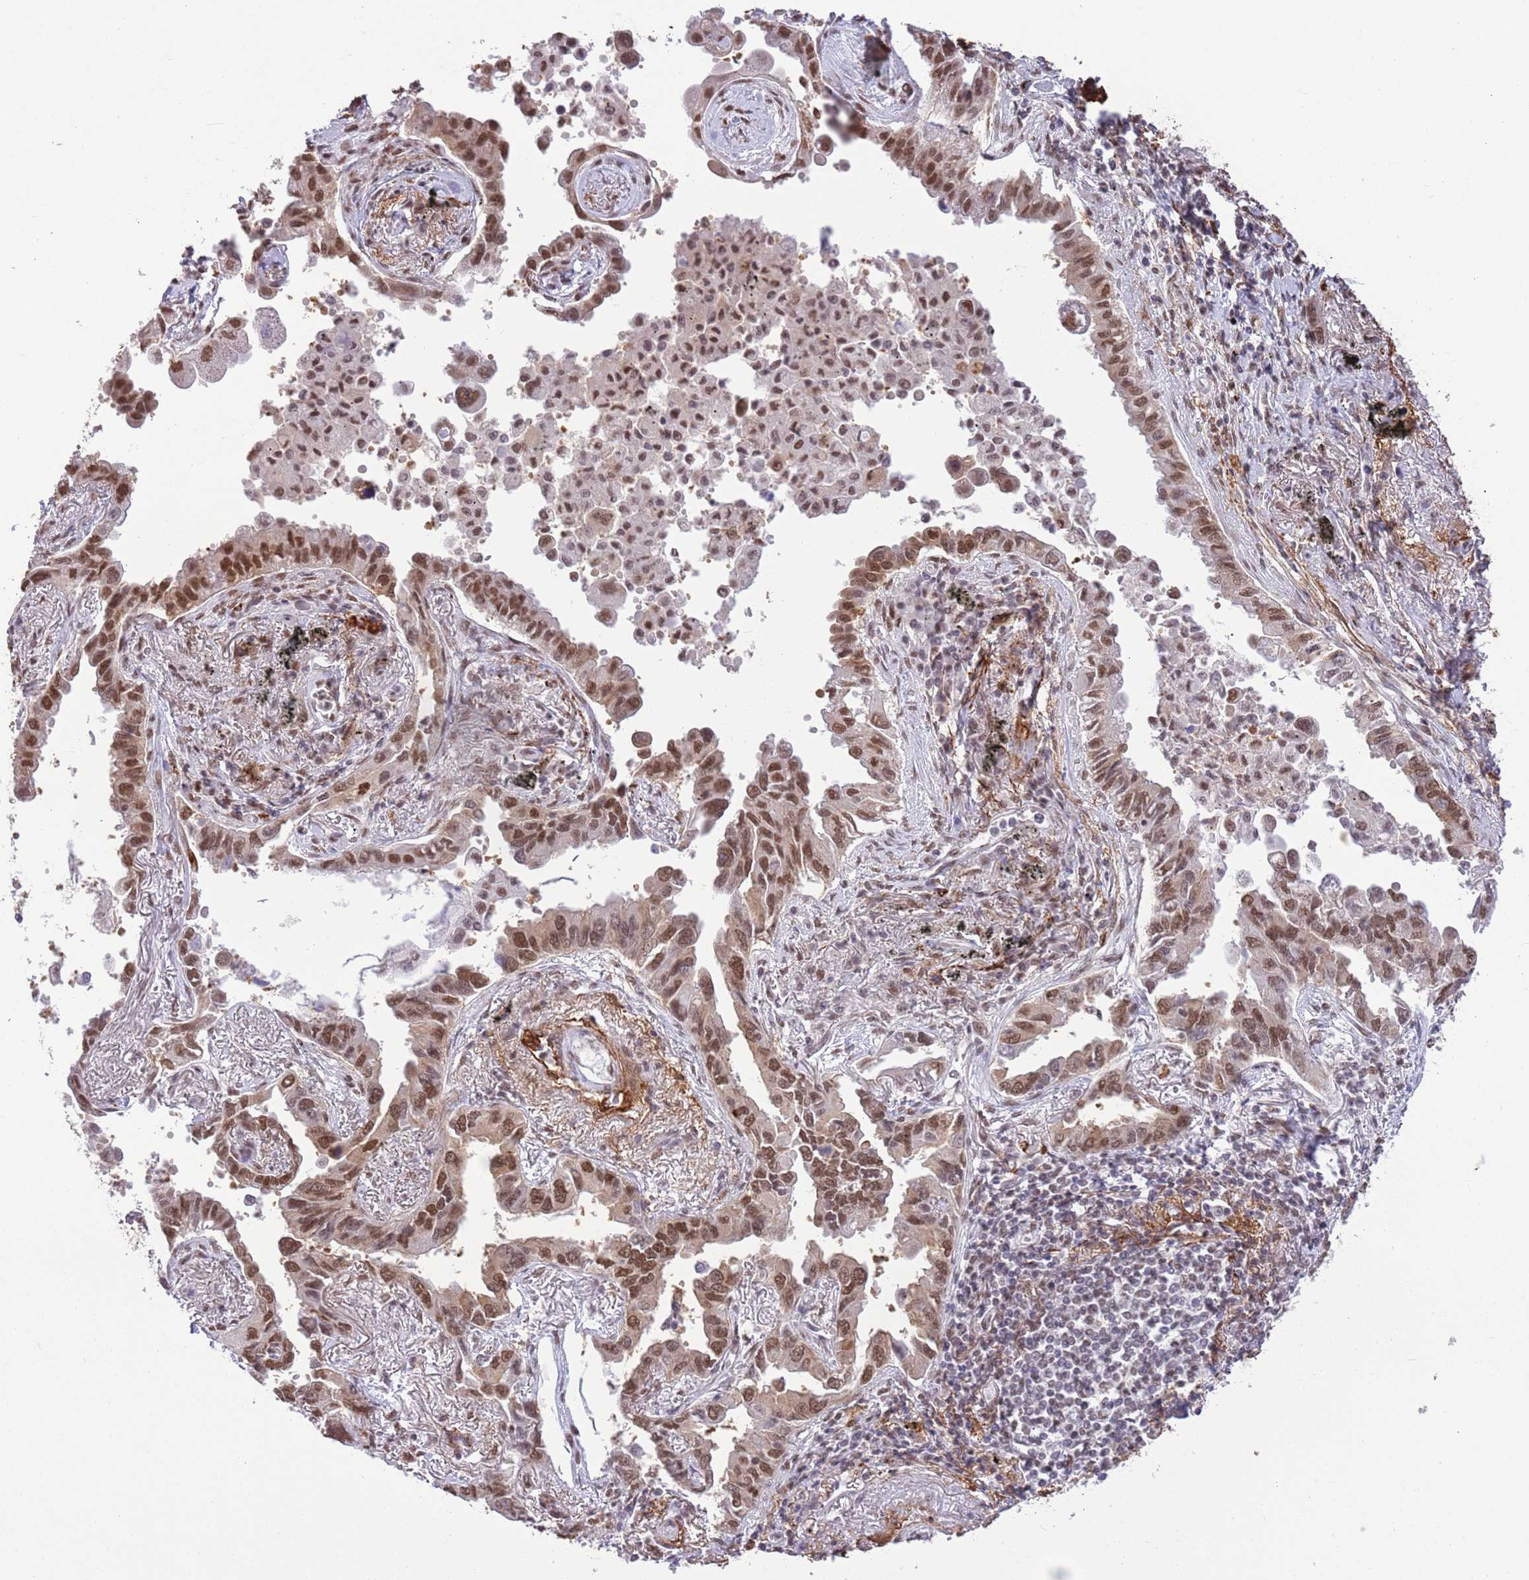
{"staining": {"intensity": "moderate", "quantity": ">75%", "location": "nuclear"}, "tissue": "lung cancer", "cell_type": "Tumor cells", "image_type": "cancer", "snomed": [{"axis": "morphology", "description": "Adenocarcinoma, NOS"}, {"axis": "topography", "description": "Lung"}], "caption": "A medium amount of moderate nuclear positivity is appreciated in approximately >75% of tumor cells in lung cancer tissue.", "gene": "TRIM32", "patient": {"sex": "male", "age": 67}}